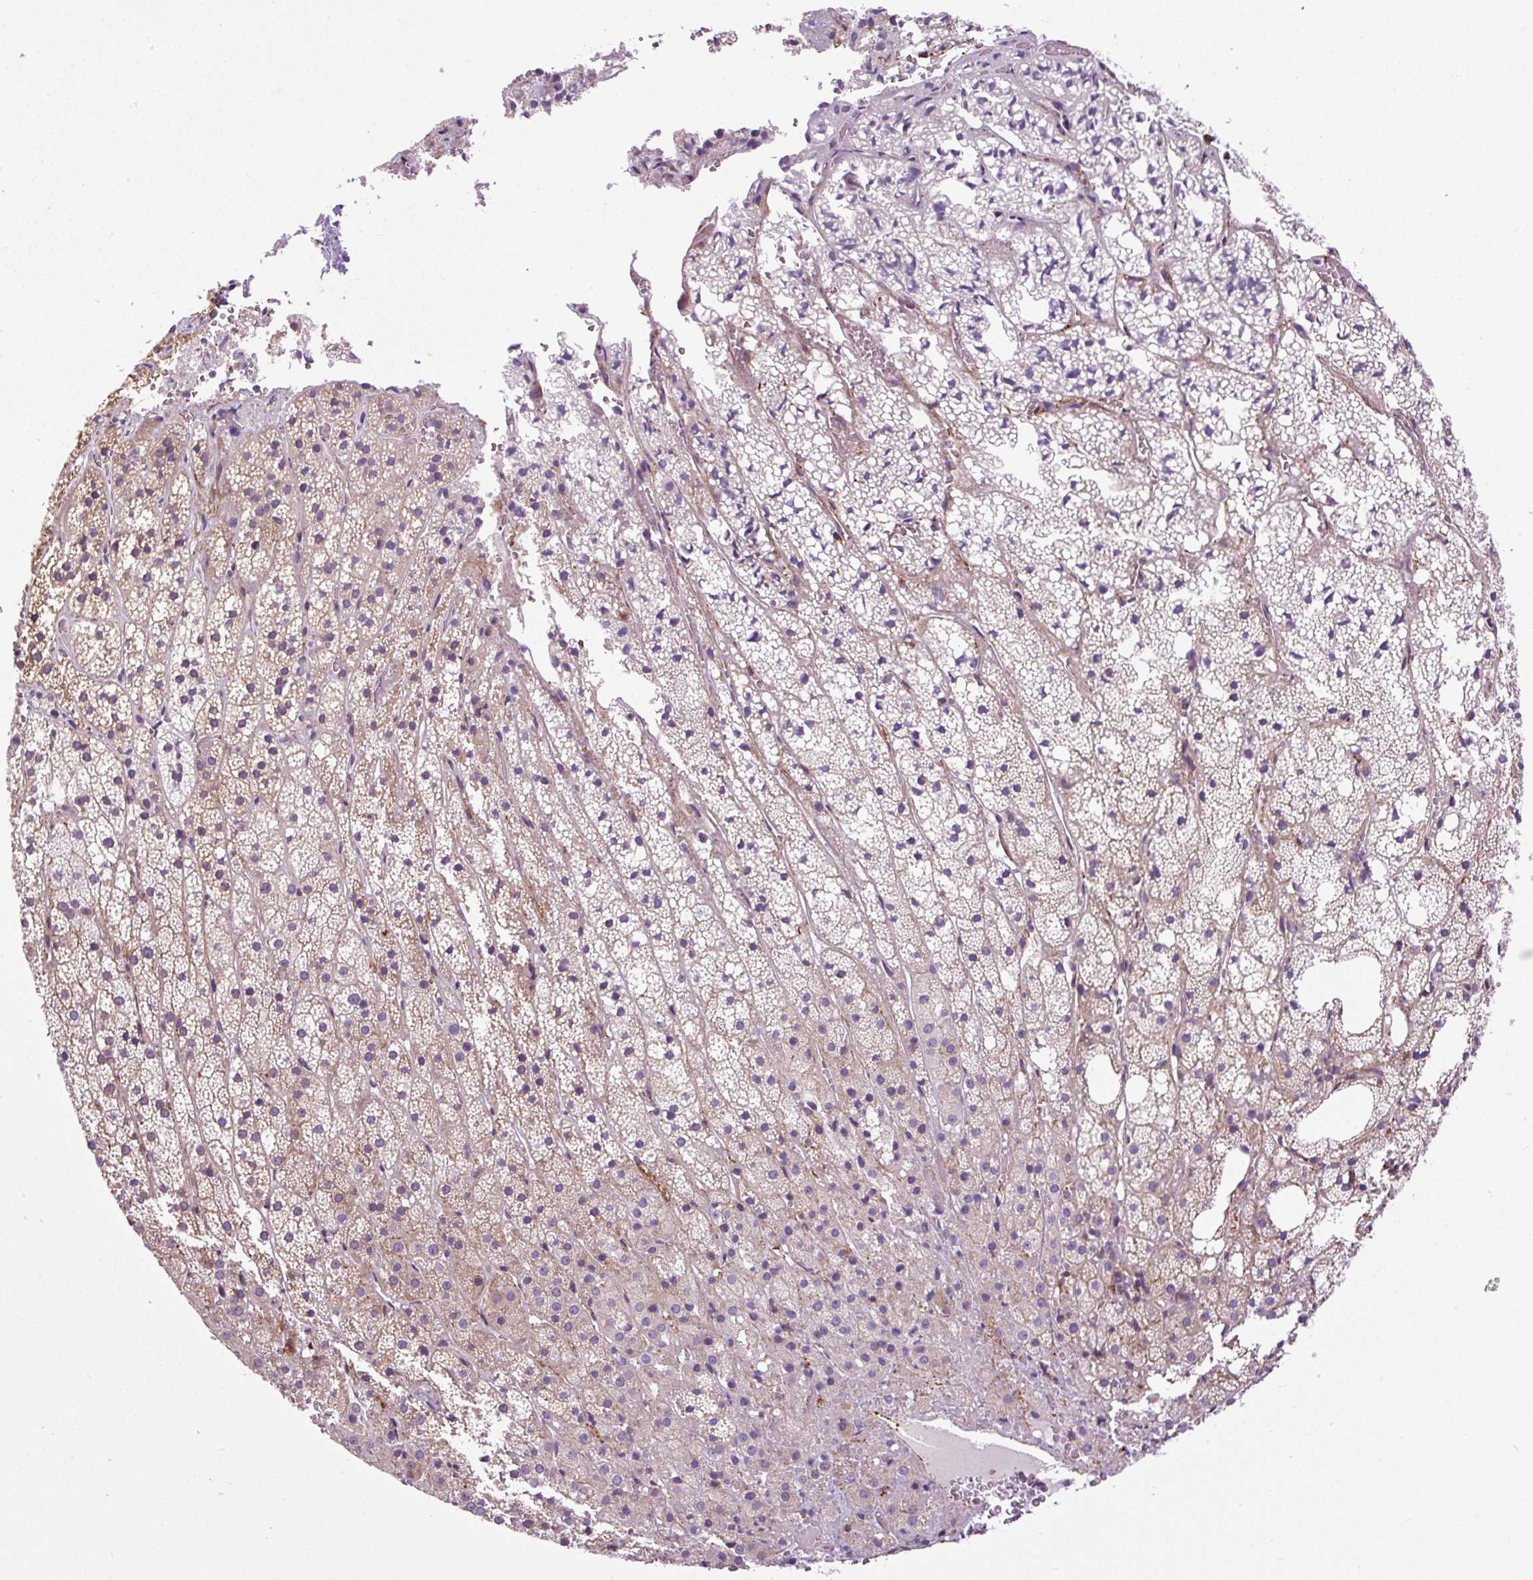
{"staining": {"intensity": "weak", "quantity": "25%-75%", "location": "cytoplasmic/membranous"}, "tissue": "adrenal gland", "cell_type": "Glandular cells", "image_type": "normal", "snomed": [{"axis": "morphology", "description": "Normal tissue, NOS"}, {"axis": "topography", "description": "Adrenal gland"}], "caption": "Immunohistochemistry (IHC) micrograph of unremarkable adrenal gland: adrenal gland stained using immunohistochemistry displays low levels of weak protein expression localized specifically in the cytoplasmic/membranous of glandular cells, appearing as a cytoplasmic/membranous brown color.", "gene": "ZNF197", "patient": {"sex": "male", "age": 53}}